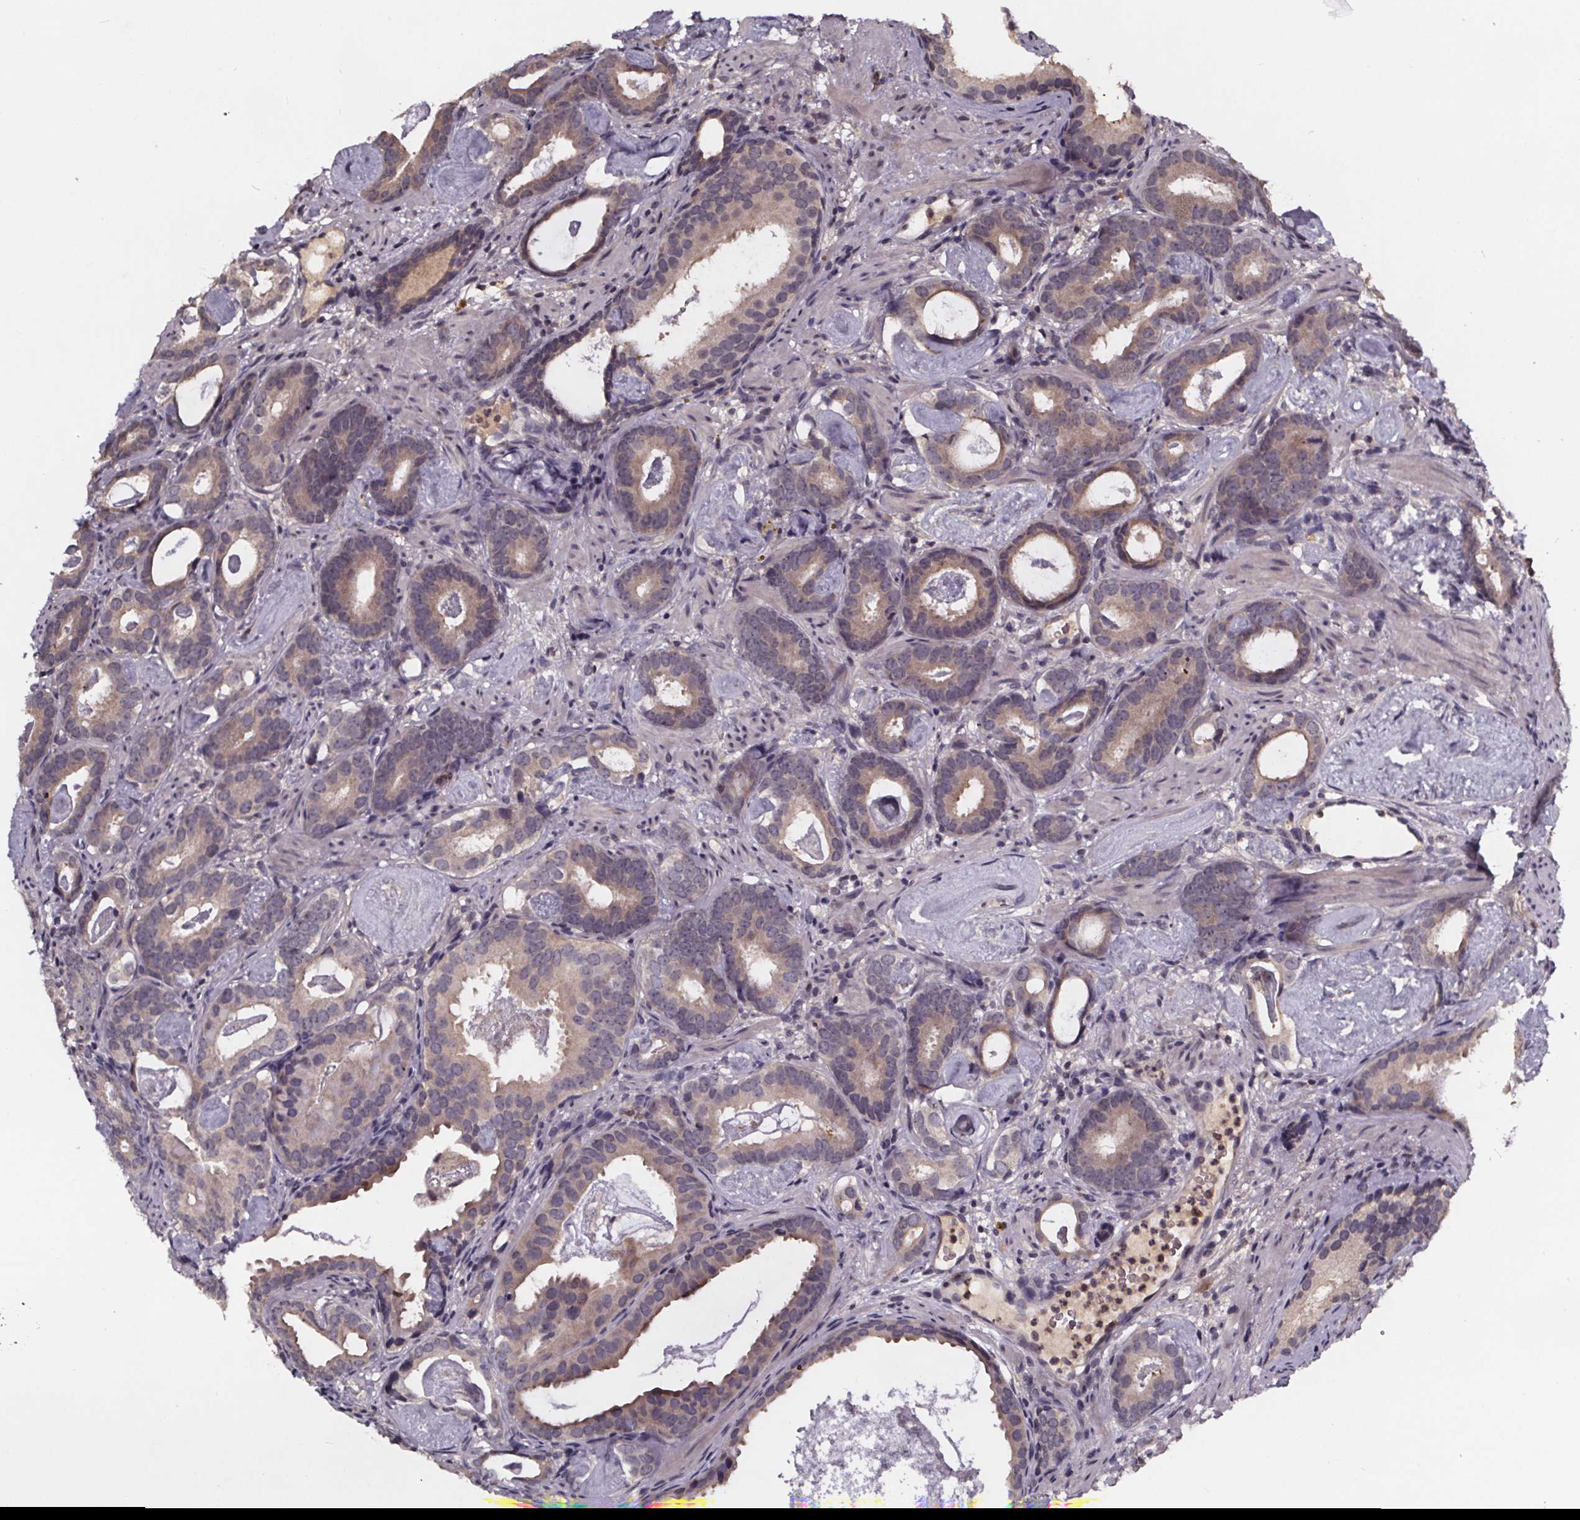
{"staining": {"intensity": "weak", "quantity": "25%-75%", "location": "cytoplasmic/membranous"}, "tissue": "prostate cancer", "cell_type": "Tumor cells", "image_type": "cancer", "snomed": [{"axis": "morphology", "description": "Adenocarcinoma, Low grade"}, {"axis": "topography", "description": "Prostate and seminal vesicle, NOS"}], "caption": "Prostate cancer was stained to show a protein in brown. There is low levels of weak cytoplasmic/membranous positivity in approximately 25%-75% of tumor cells.", "gene": "SMIM1", "patient": {"sex": "male", "age": 71}}